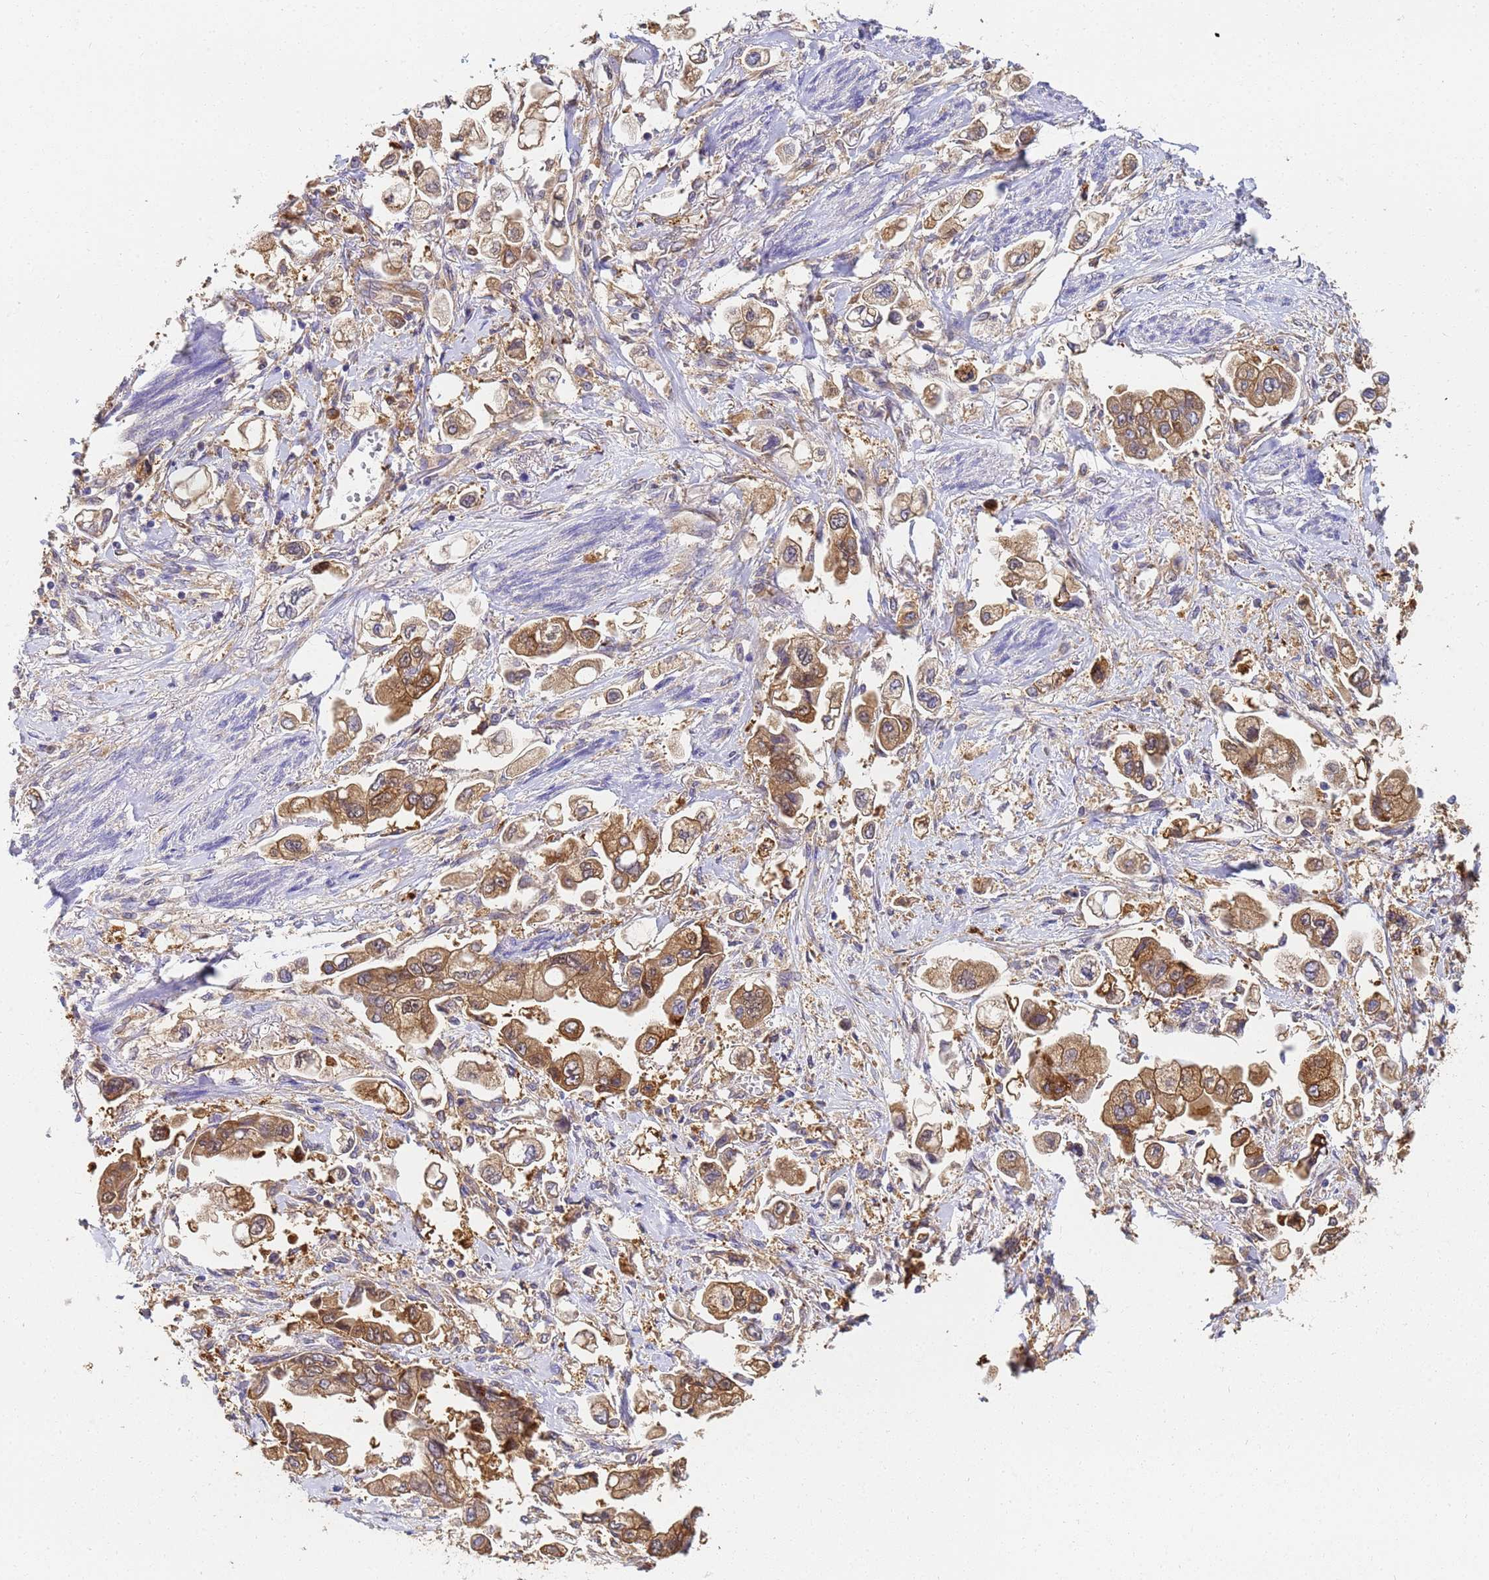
{"staining": {"intensity": "moderate", "quantity": ">75%", "location": "cytoplasmic/membranous"}, "tissue": "stomach cancer", "cell_type": "Tumor cells", "image_type": "cancer", "snomed": [{"axis": "morphology", "description": "Adenocarcinoma, NOS"}, {"axis": "topography", "description": "Stomach"}], "caption": "There is medium levels of moderate cytoplasmic/membranous expression in tumor cells of stomach cancer (adenocarcinoma), as demonstrated by immunohistochemical staining (brown color).", "gene": "NME1-NME2", "patient": {"sex": "male", "age": 62}}